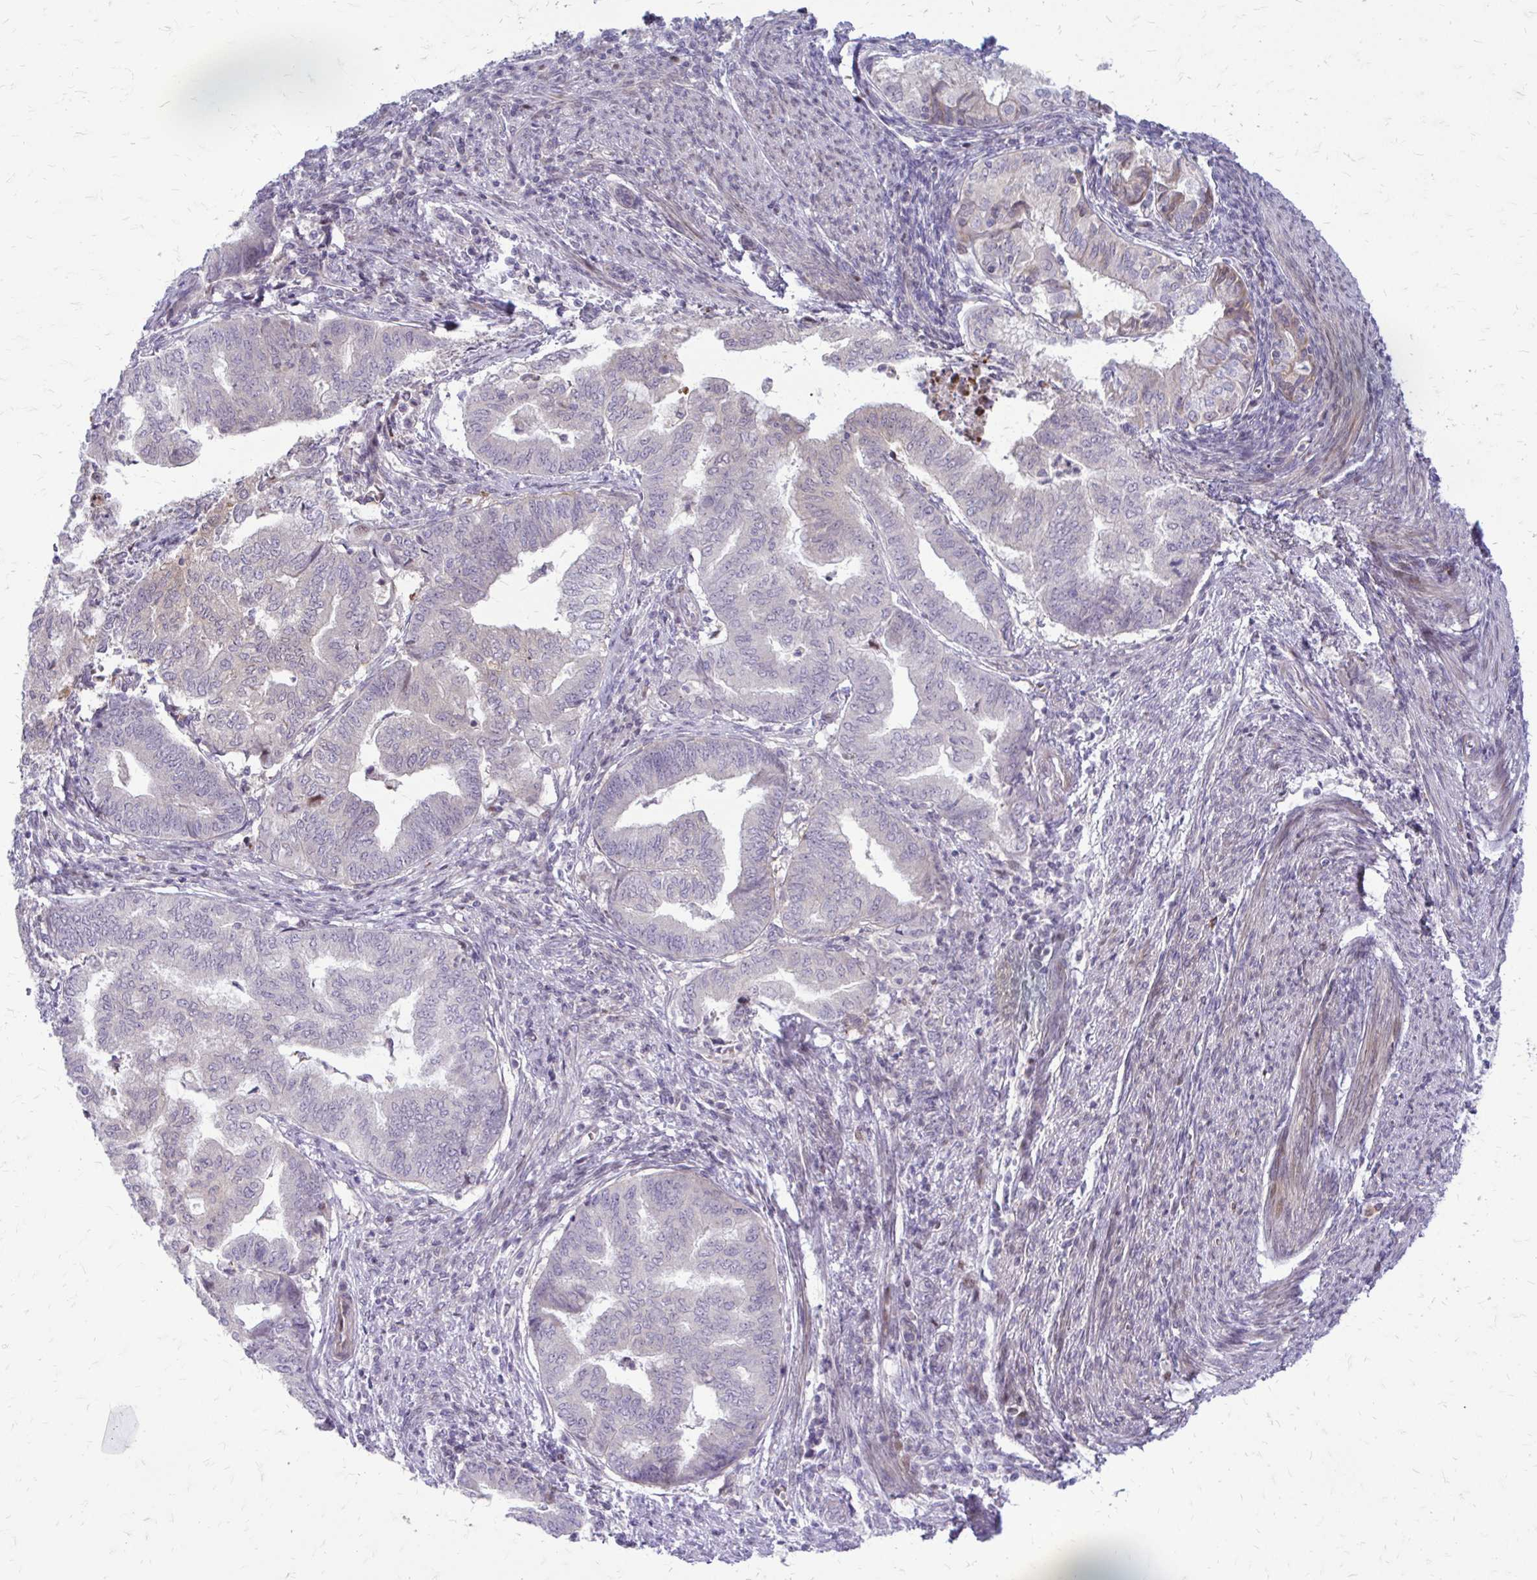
{"staining": {"intensity": "negative", "quantity": "none", "location": "none"}, "tissue": "endometrial cancer", "cell_type": "Tumor cells", "image_type": "cancer", "snomed": [{"axis": "morphology", "description": "Adenocarcinoma, NOS"}, {"axis": "topography", "description": "Endometrium"}], "caption": "A high-resolution micrograph shows immunohistochemistry staining of endometrial cancer, which shows no significant positivity in tumor cells.", "gene": "PPDPFL", "patient": {"sex": "female", "age": 79}}